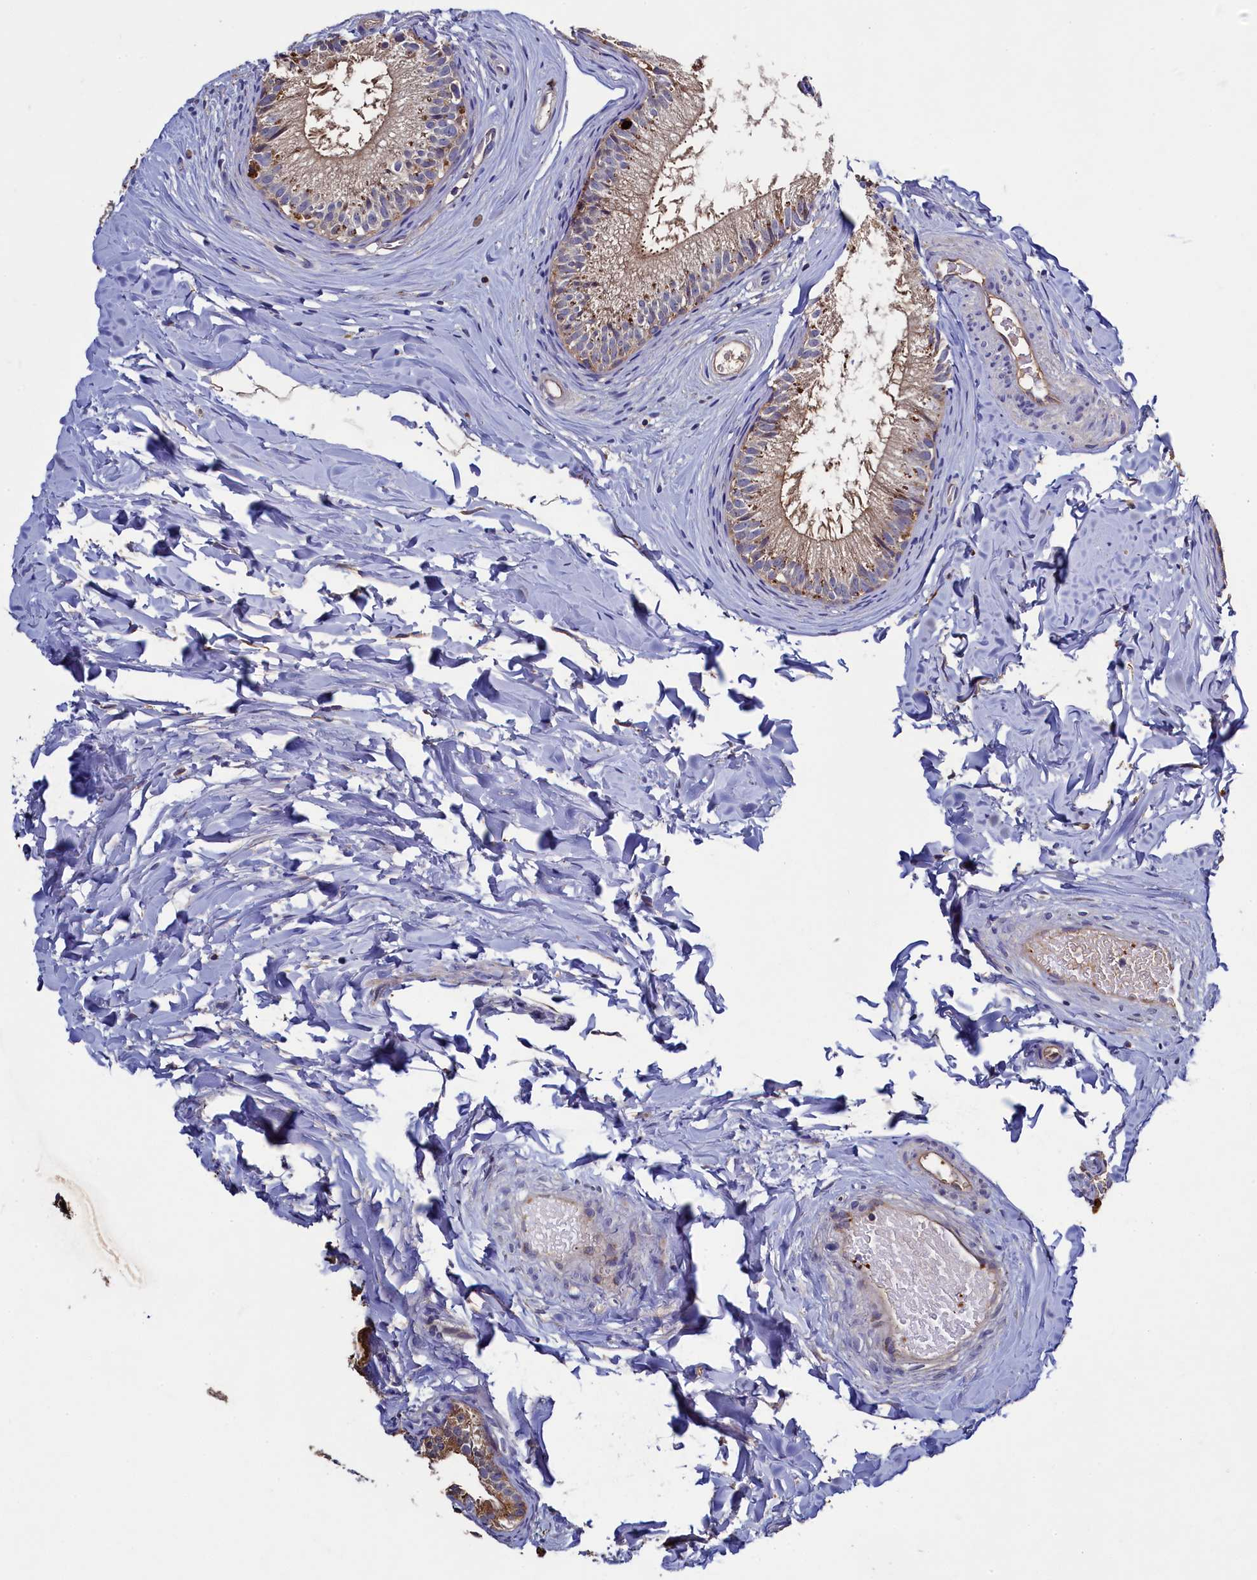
{"staining": {"intensity": "moderate", "quantity": ">75%", "location": "cytoplasmic/membranous"}, "tissue": "epididymis", "cell_type": "Glandular cells", "image_type": "normal", "snomed": [{"axis": "morphology", "description": "Normal tissue, NOS"}, {"axis": "topography", "description": "Epididymis"}], "caption": "IHC histopathology image of normal epididymis stained for a protein (brown), which shows medium levels of moderate cytoplasmic/membranous expression in about >75% of glandular cells.", "gene": "TK2", "patient": {"sex": "male", "age": 34}}